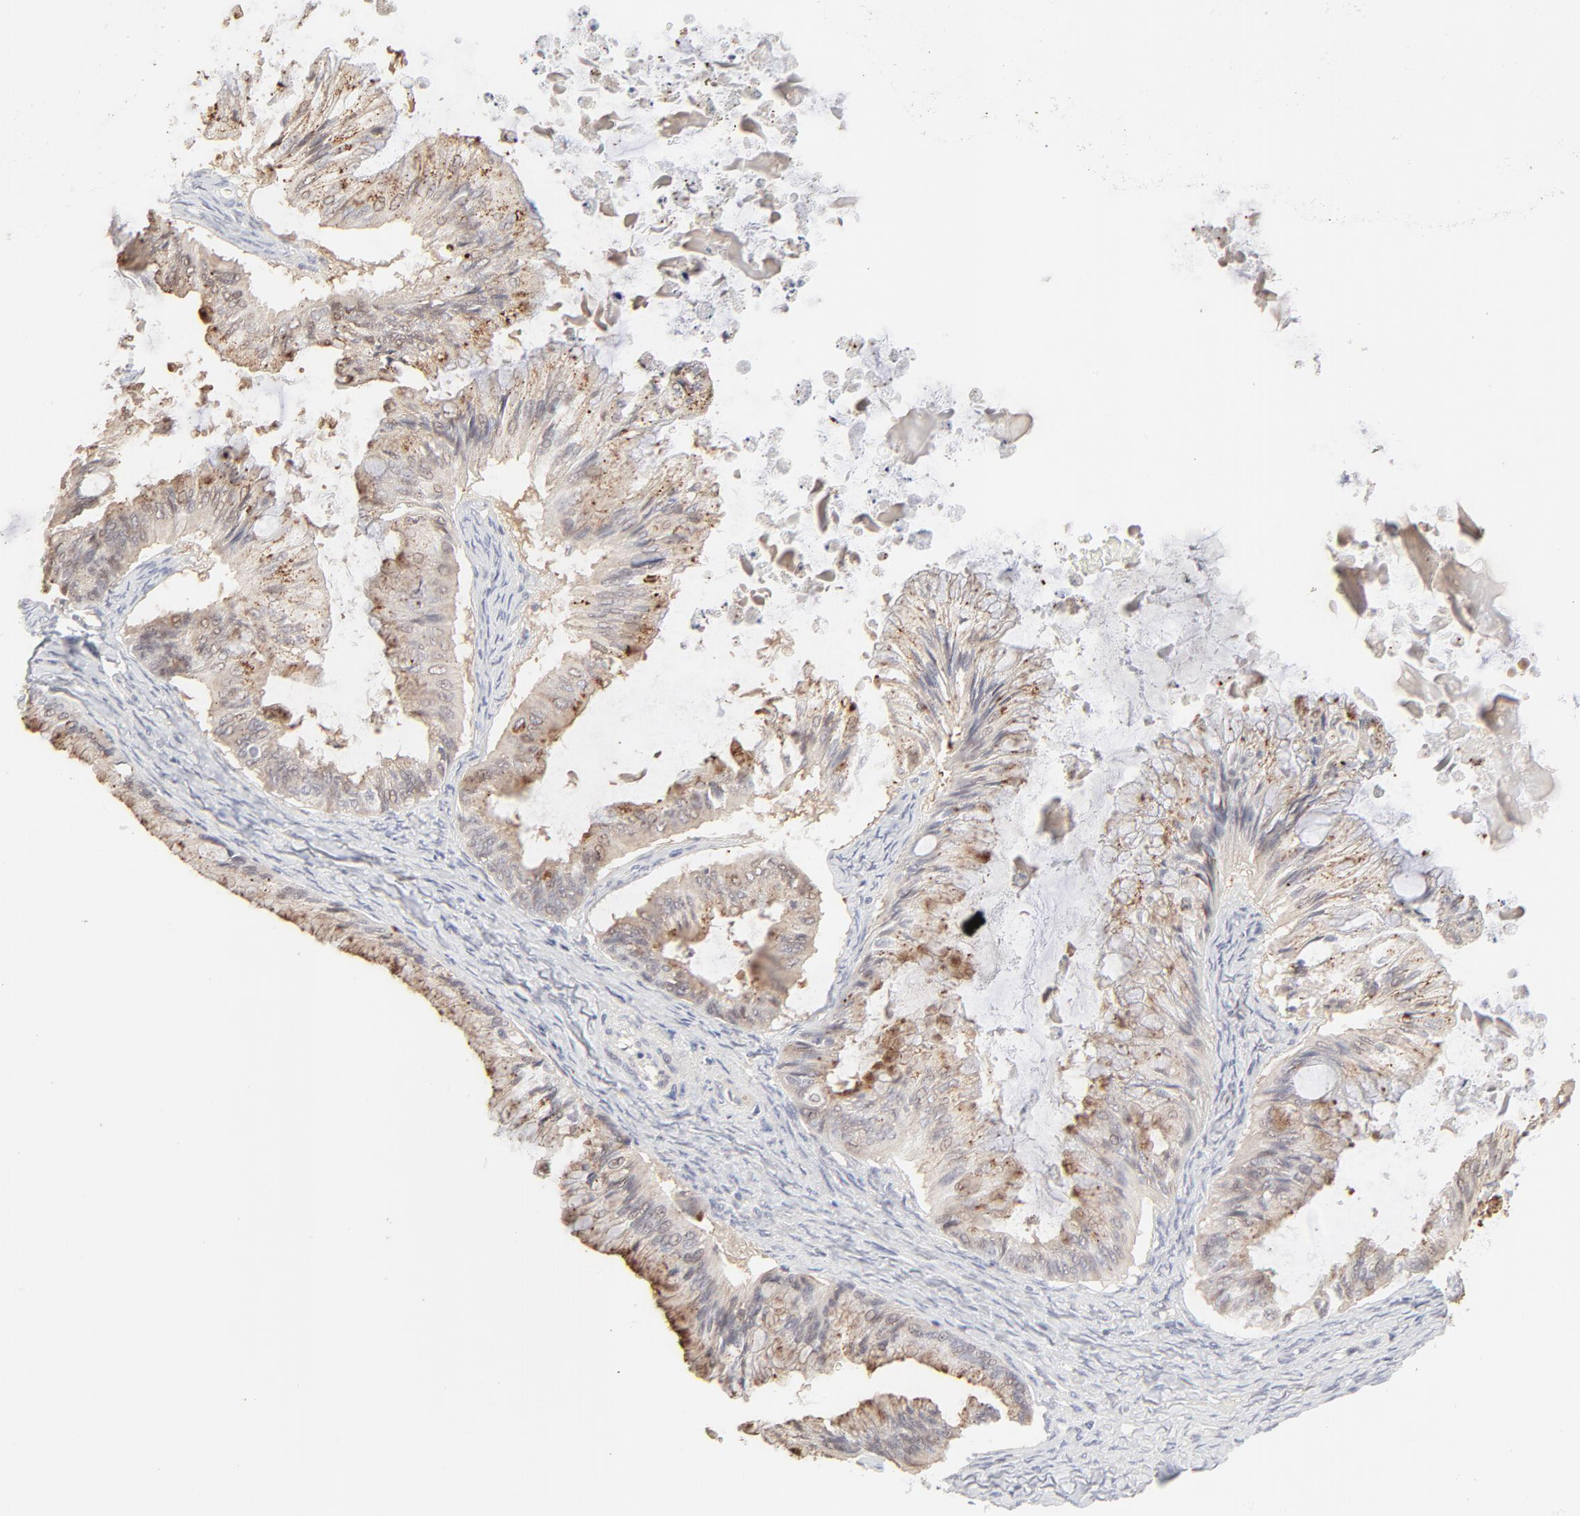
{"staining": {"intensity": "negative", "quantity": "none", "location": "none"}, "tissue": "ovarian cancer", "cell_type": "Tumor cells", "image_type": "cancer", "snomed": [{"axis": "morphology", "description": "Cystadenocarcinoma, mucinous, NOS"}, {"axis": "topography", "description": "Ovary"}], "caption": "Image shows no significant protein positivity in tumor cells of ovarian cancer.", "gene": "LGALS2", "patient": {"sex": "female", "age": 57}}